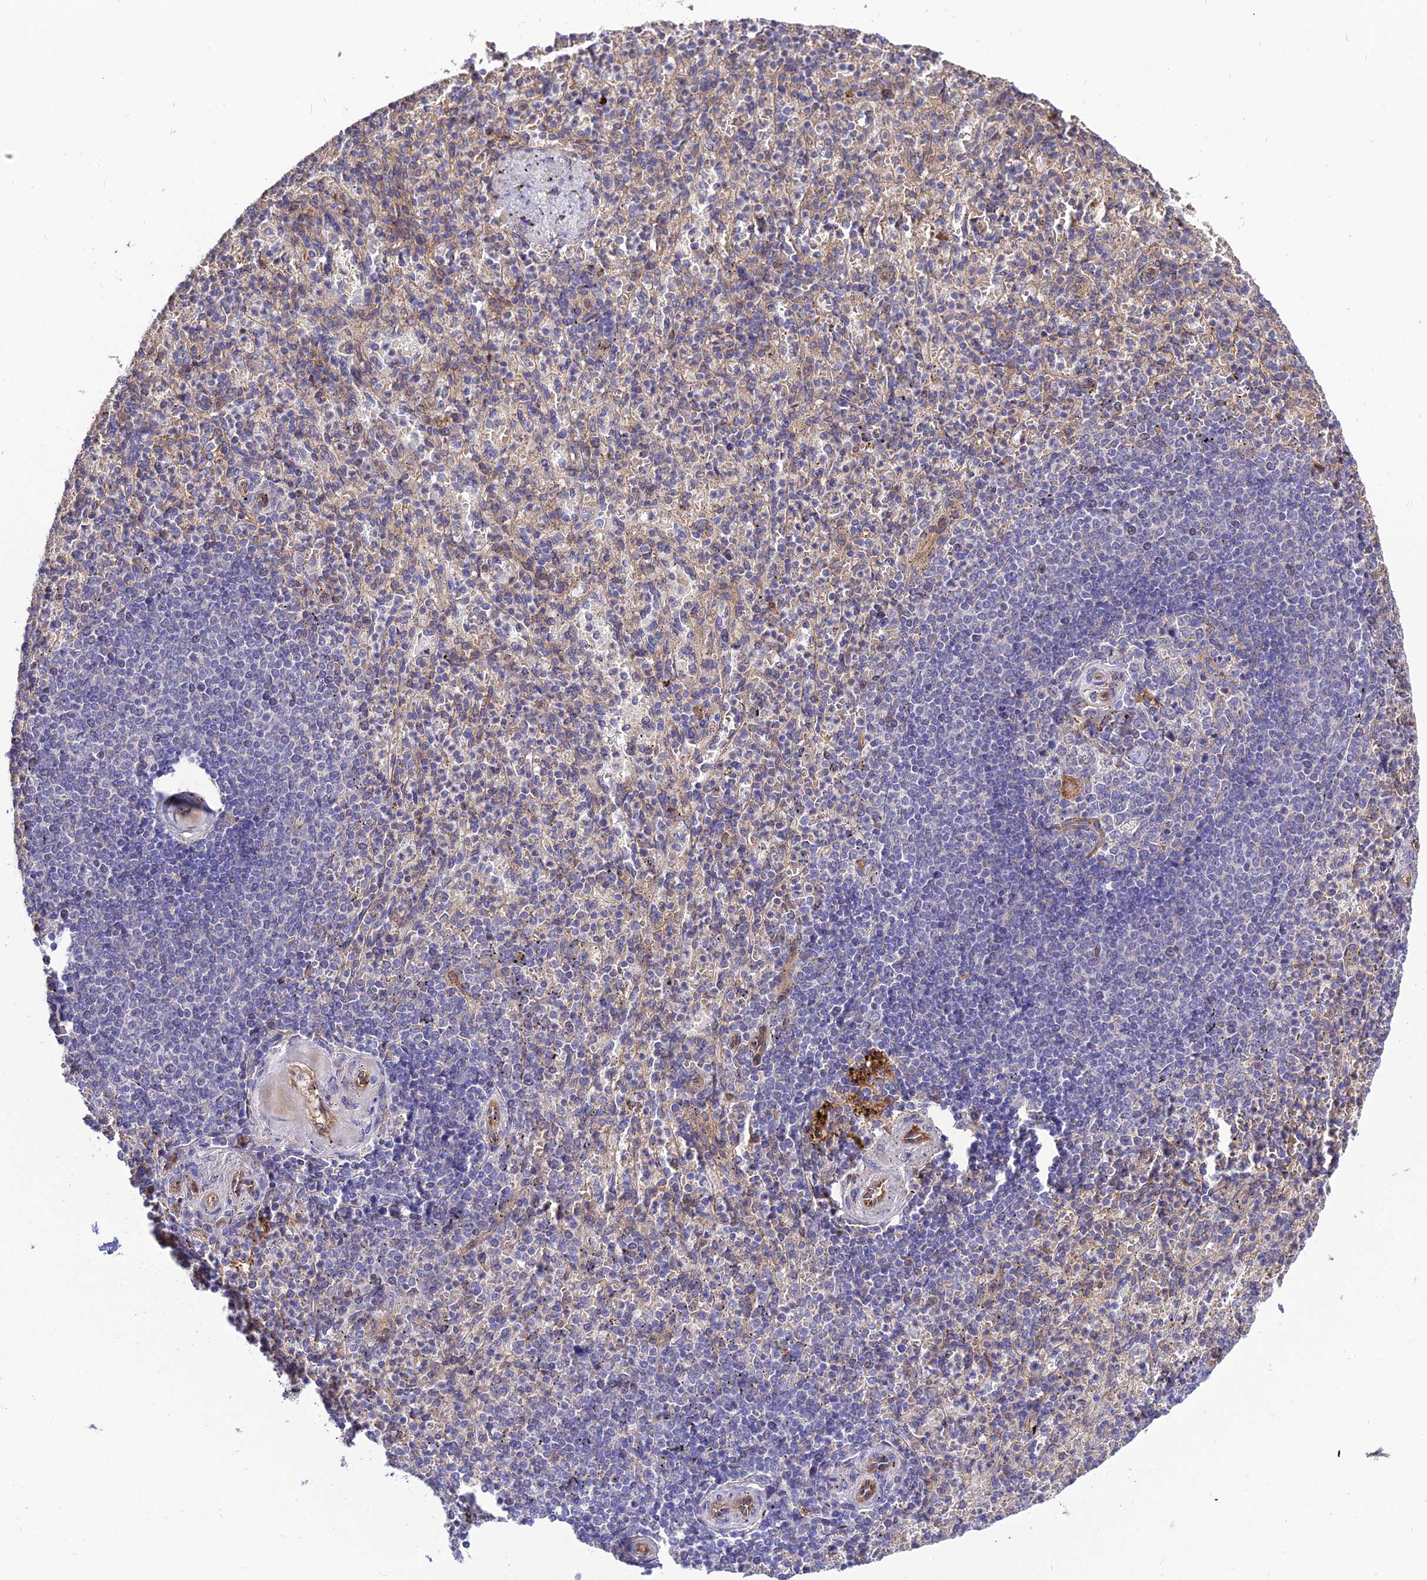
{"staining": {"intensity": "negative", "quantity": "none", "location": "none"}, "tissue": "spleen", "cell_type": "Cells in red pulp", "image_type": "normal", "snomed": [{"axis": "morphology", "description": "Normal tissue, NOS"}, {"axis": "topography", "description": "Spleen"}], "caption": "Immunohistochemistry (IHC) of normal spleen reveals no positivity in cells in red pulp. (DAB IHC visualized using brightfield microscopy, high magnification).", "gene": "CRTAP", "patient": {"sex": "female", "age": 74}}